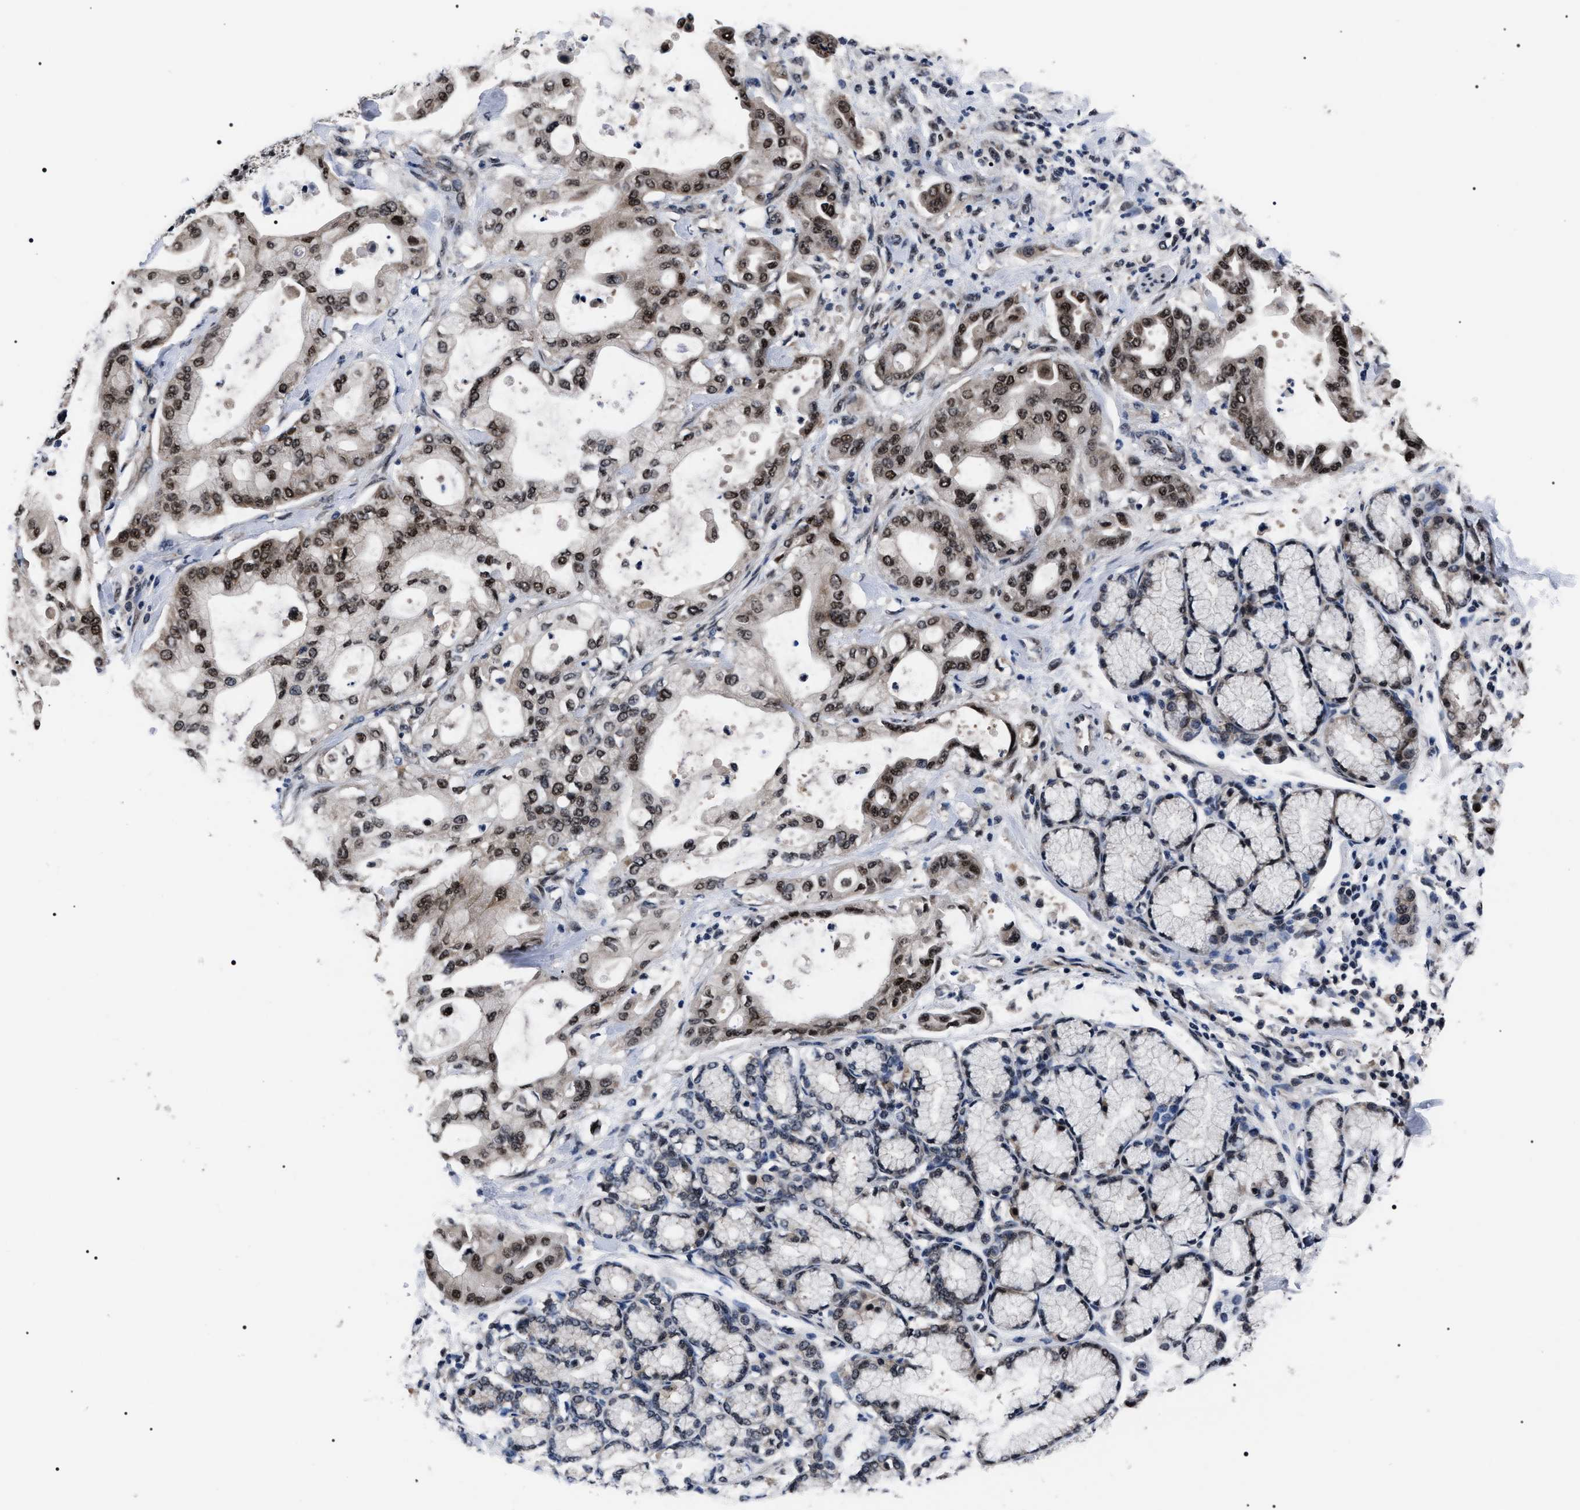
{"staining": {"intensity": "moderate", "quantity": ">75%", "location": "cytoplasmic/membranous,nuclear"}, "tissue": "pancreatic cancer", "cell_type": "Tumor cells", "image_type": "cancer", "snomed": [{"axis": "morphology", "description": "Adenocarcinoma, NOS"}, {"axis": "morphology", "description": "Adenocarcinoma, metastatic, NOS"}, {"axis": "topography", "description": "Lymph node"}, {"axis": "topography", "description": "Pancreas"}, {"axis": "topography", "description": "Duodenum"}], "caption": "DAB immunohistochemical staining of pancreatic adenocarcinoma reveals moderate cytoplasmic/membranous and nuclear protein expression in approximately >75% of tumor cells.", "gene": "CSNK2A1", "patient": {"sex": "female", "age": 64}}